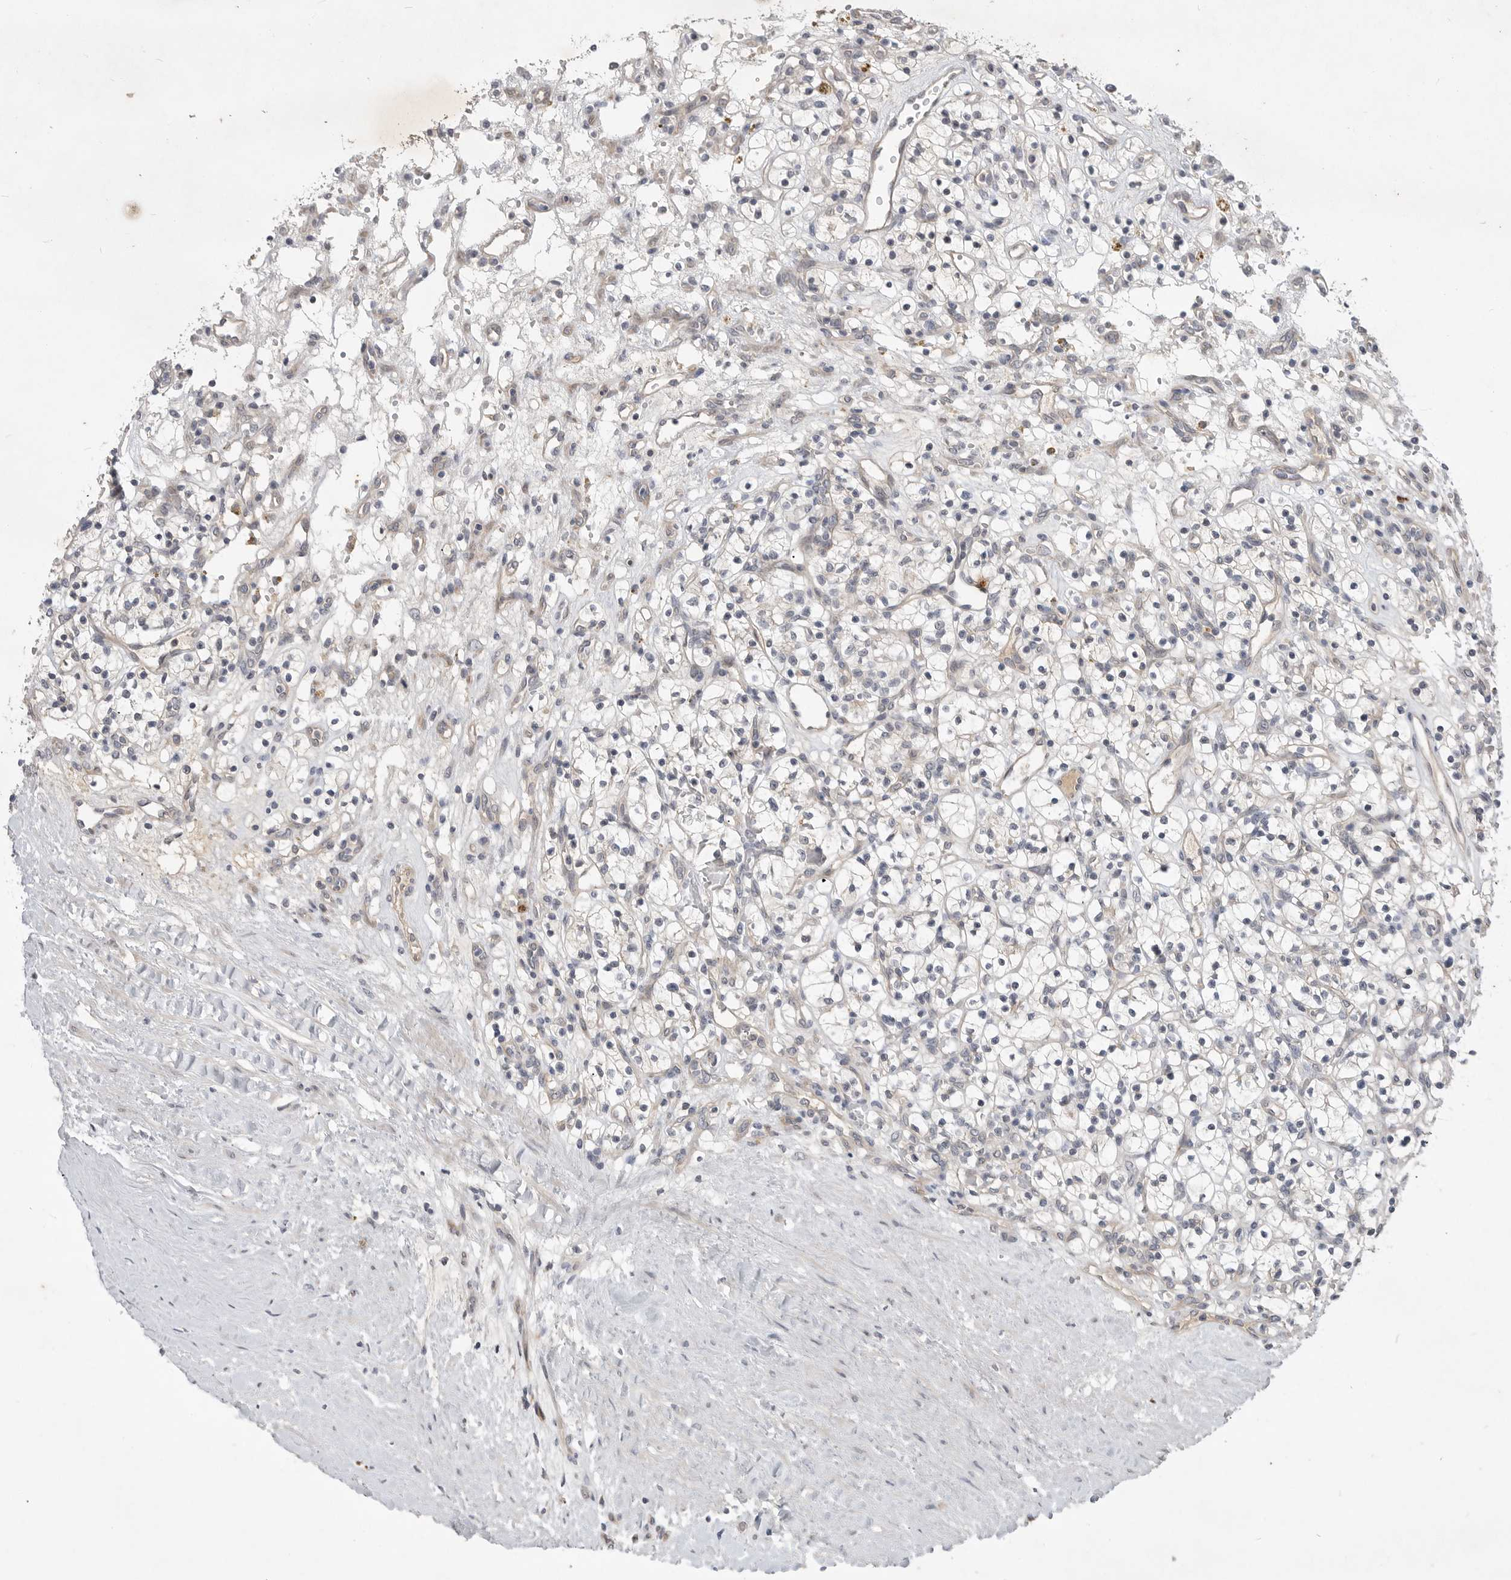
{"staining": {"intensity": "negative", "quantity": "none", "location": "none"}, "tissue": "renal cancer", "cell_type": "Tumor cells", "image_type": "cancer", "snomed": [{"axis": "morphology", "description": "Adenocarcinoma, NOS"}, {"axis": "topography", "description": "Kidney"}], "caption": "Immunohistochemistry (IHC) image of neoplastic tissue: human renal cancer (adenocarcinoma) stained with DAB displays no significant protein positivity in tumor cells.", "gene": "ITGAD", "patient": {"sex": "female", "age": 57}}